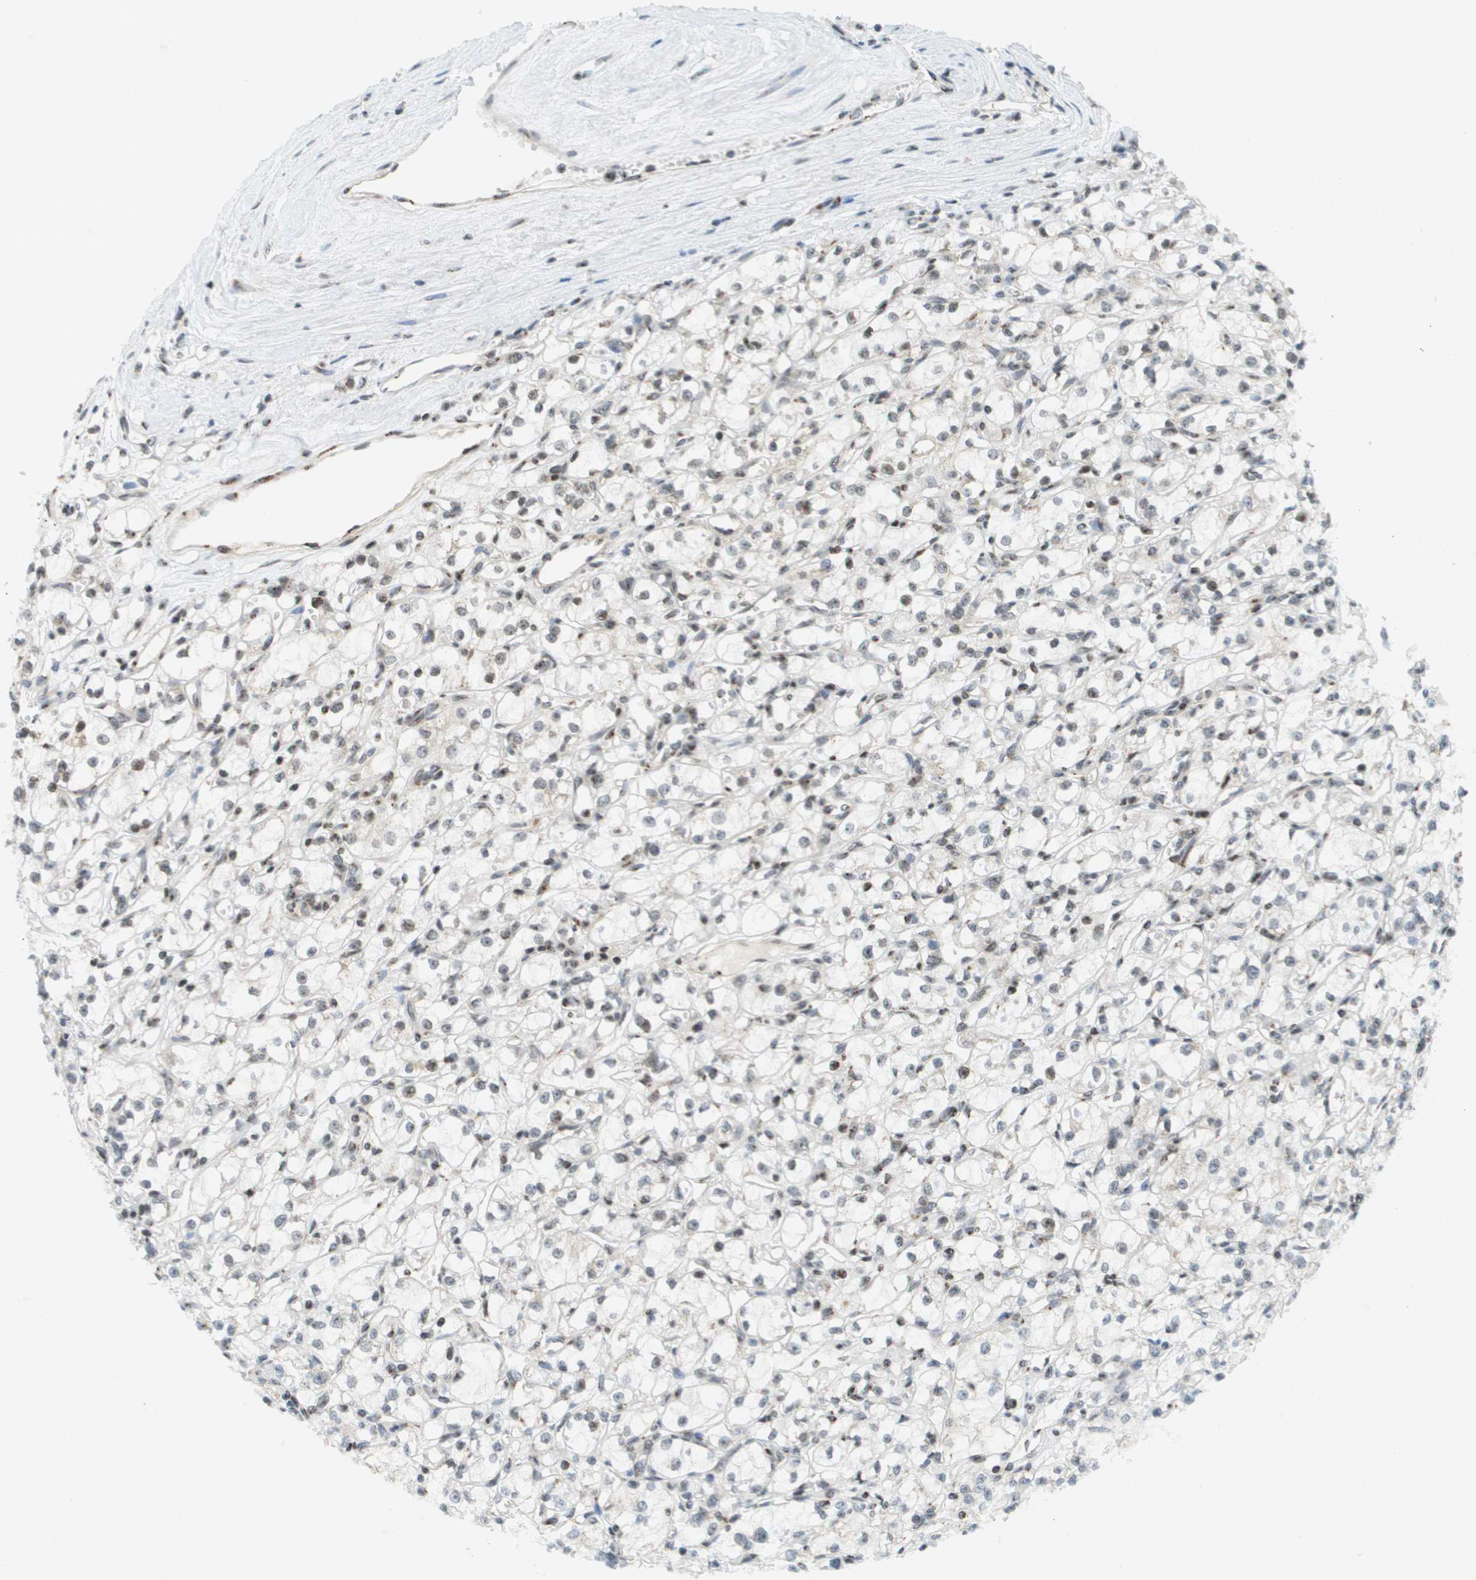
{"staining": {"intensity": "moderate", "quantity": "25%-75%", "location": "nuclear"}, "tissue": "renal cancer", "cell_type": "Tumor cells", "image_type": "cancer", "snomed": [{"axis": "morphology", "description": "Adenocarcinoma, NOS"}, {"axis": "topography", "description": "Kidney"}], "caption": "A medium amount of moderate nuclear positivity is identified in approximately 25%-75% of tumor cells in renal adenocarcinoma tissue.", "gene": "EVC", "patient": {"sex": "male", "age": 56}}